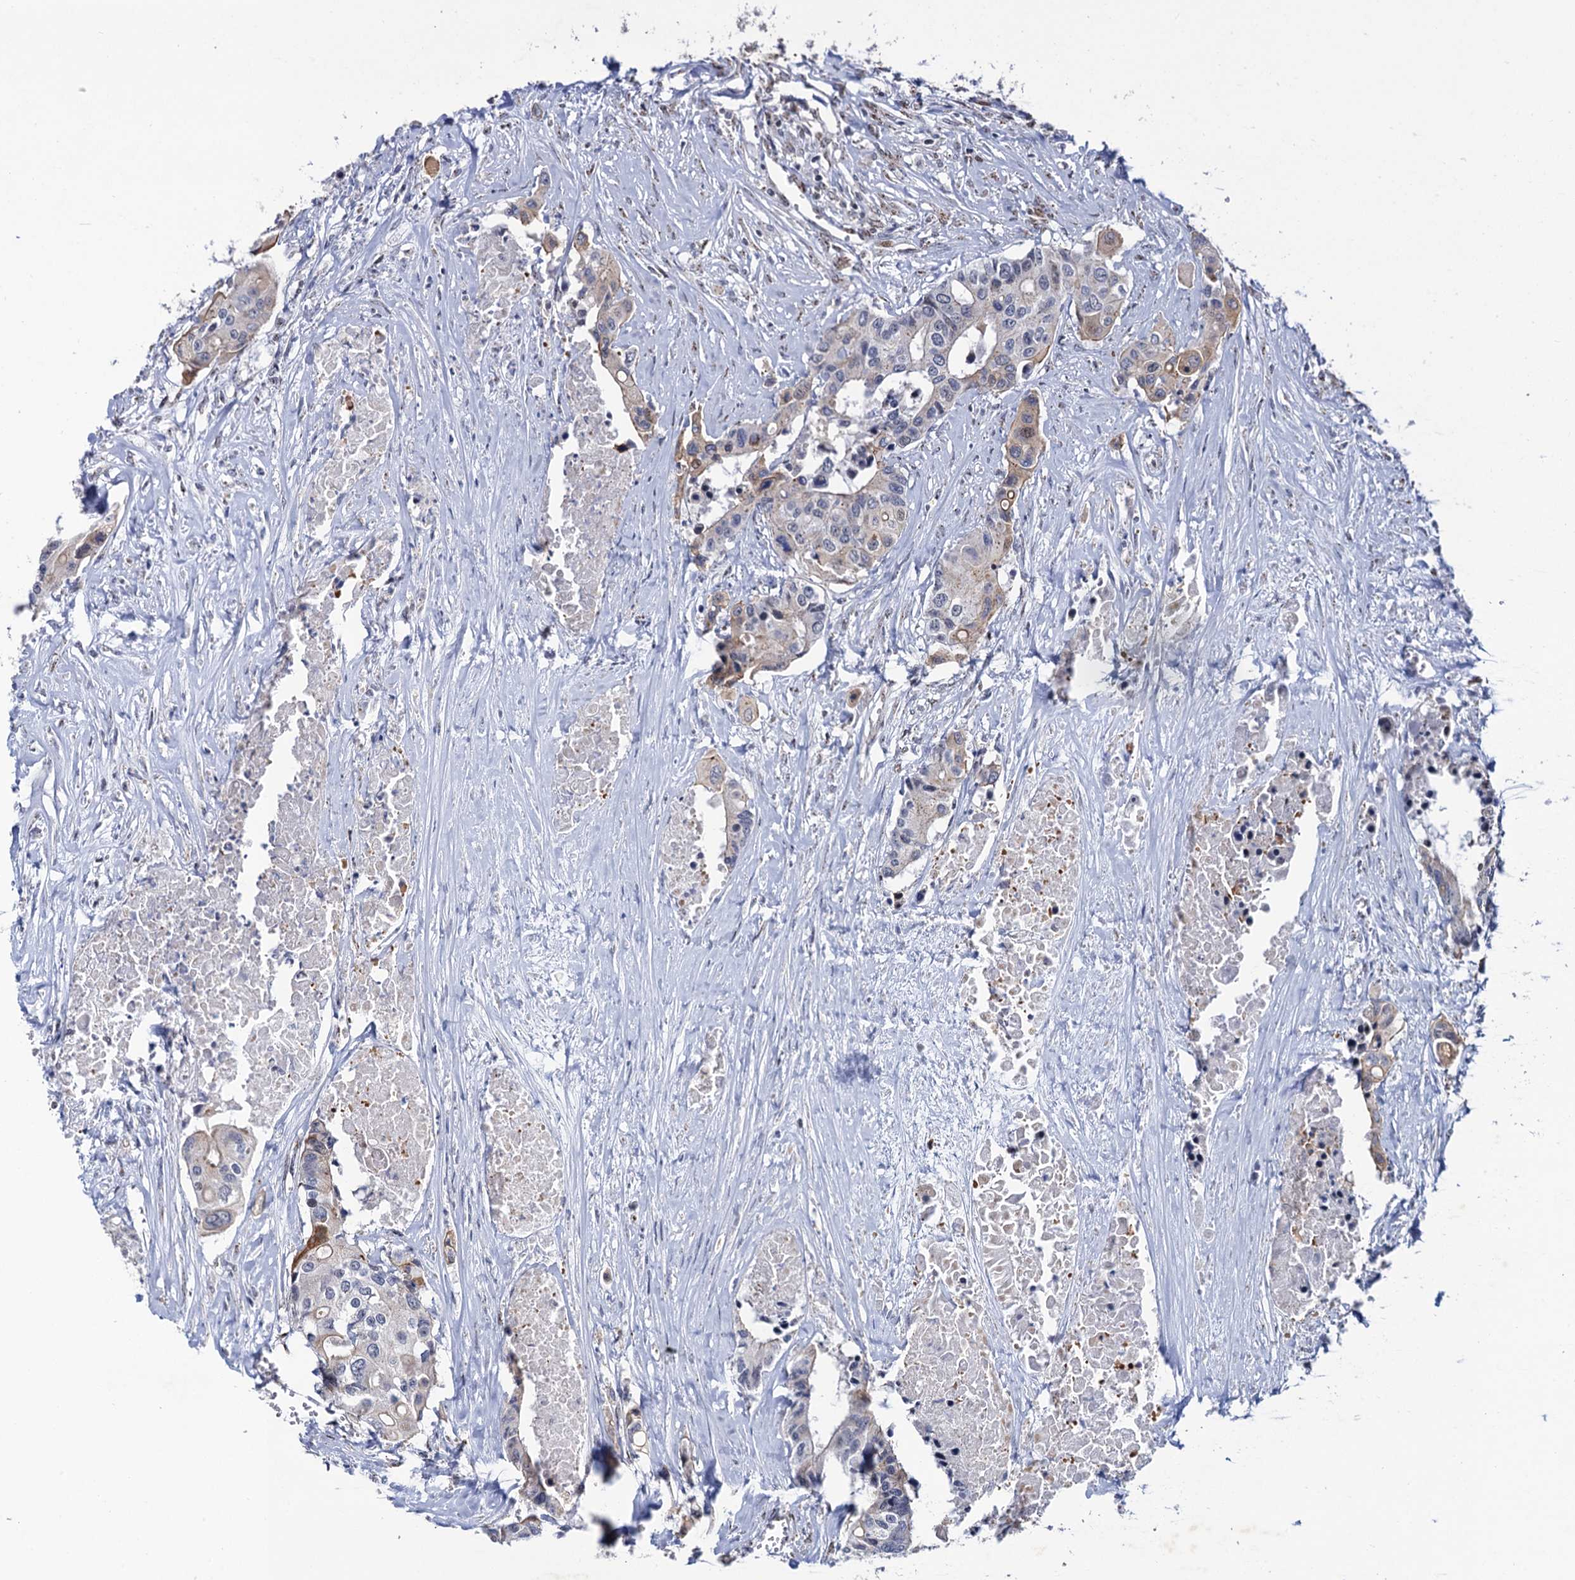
{"staining": {"intensity": "weak", "quantity": "<25%", "location": "cytoplasmic/membranous"}, "tissue": "colorectal cancer", "cell_type": "Tumor cells", "image_type": "cancer", "snomed": [{"axis": "morphology", "description": "Adenocarcinoma, NOS"}, {"axis": "topography", "description": "Colon"}], "caption": "Immunohistochemistry photomicrograph of human colorectal cancer (adenocarcinoma) stained for a protein (brown), which displays no expression in tumor cells. (DAB IHC visualized using brightfield microscopy, high magnification).", "gene": "THAP2", "patient": {"sex": "male", "age": 77}}